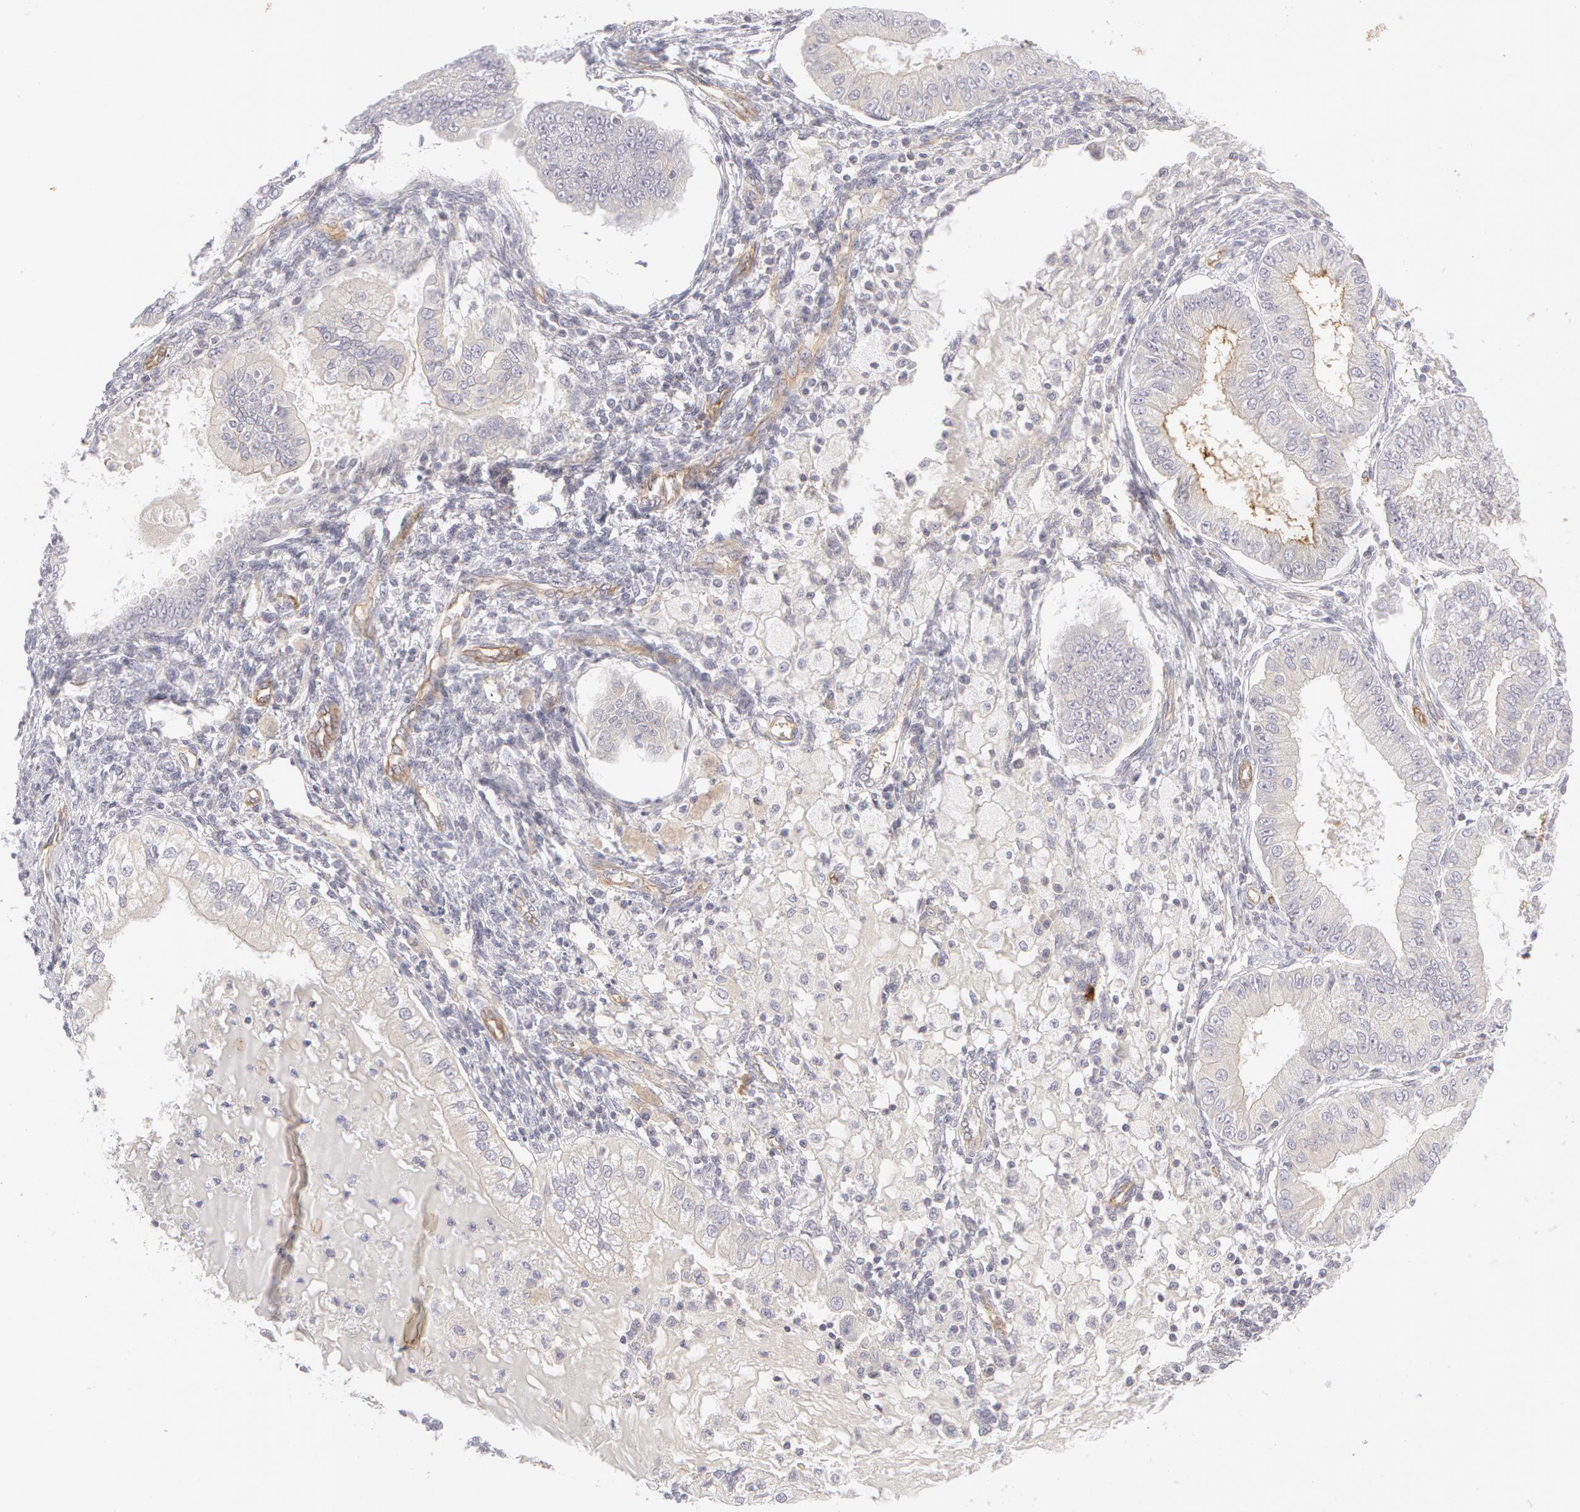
{"staining": {"intensity": "weak", "quantity": "<25%", "location": "cytoplasmic/membranous"}, "tissue": "endometrial cancer", "cell_type": "Tumor cells", "image_type": "cancer", "snomed": [{"axis": "morphology", "description": "Adenocarcinoma, NOS"}, {"axis": "topography", "description": "Endometrium"}], "caption": "The histopathology image exhibits no staining of tumor cells in endometrial cancer (adenocarcinoma). (DAB immunohistochemistry (IHC) with hematoxylin counter stain).", "gene": "ABCB1", "patient": {"sex": "female", "age": 76}}